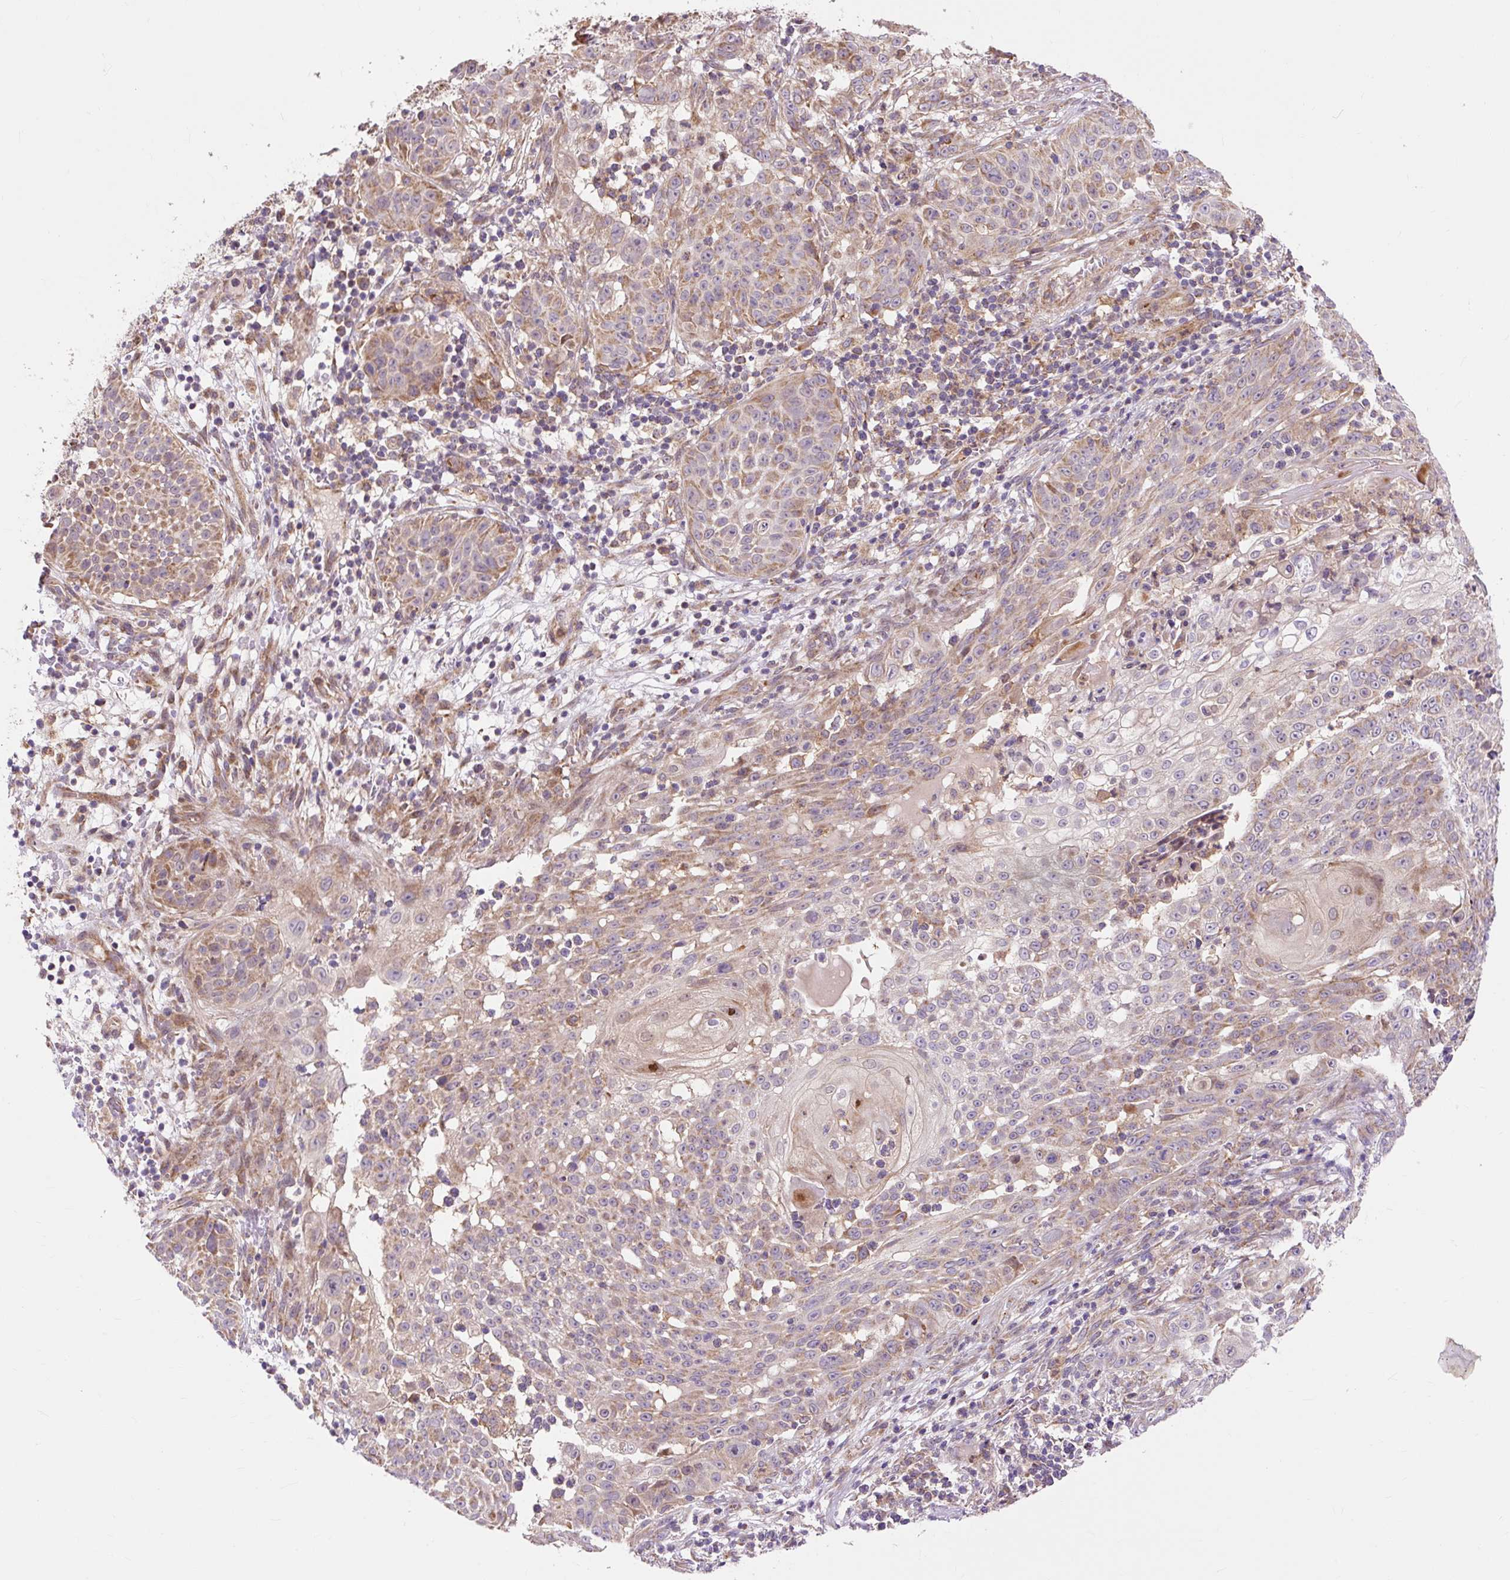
{"staining": {"intensity": "moderate", "quantity": ">75%", "location": "cytoplasmic/membranous"}, "tissue": "skin cancer", "cell_type": "Tumor cells", "image_type": "cancer", "snomed": [{"axis": "morphology", "description": "Squamous cell carcinoma, NOS"}, {"axis": "topography", "description": "Skin"}], "caption": "This photomicrograph shows skin cancer stained with immunohistochemistry to label a protein in brown. The cytoplasmic/membranous of tumor cells show moderate positivity for the protein. Nuclei are counter-stained blue.", "gene": "TRIAP1", "patient": {"sex": "male", "age": 24}}